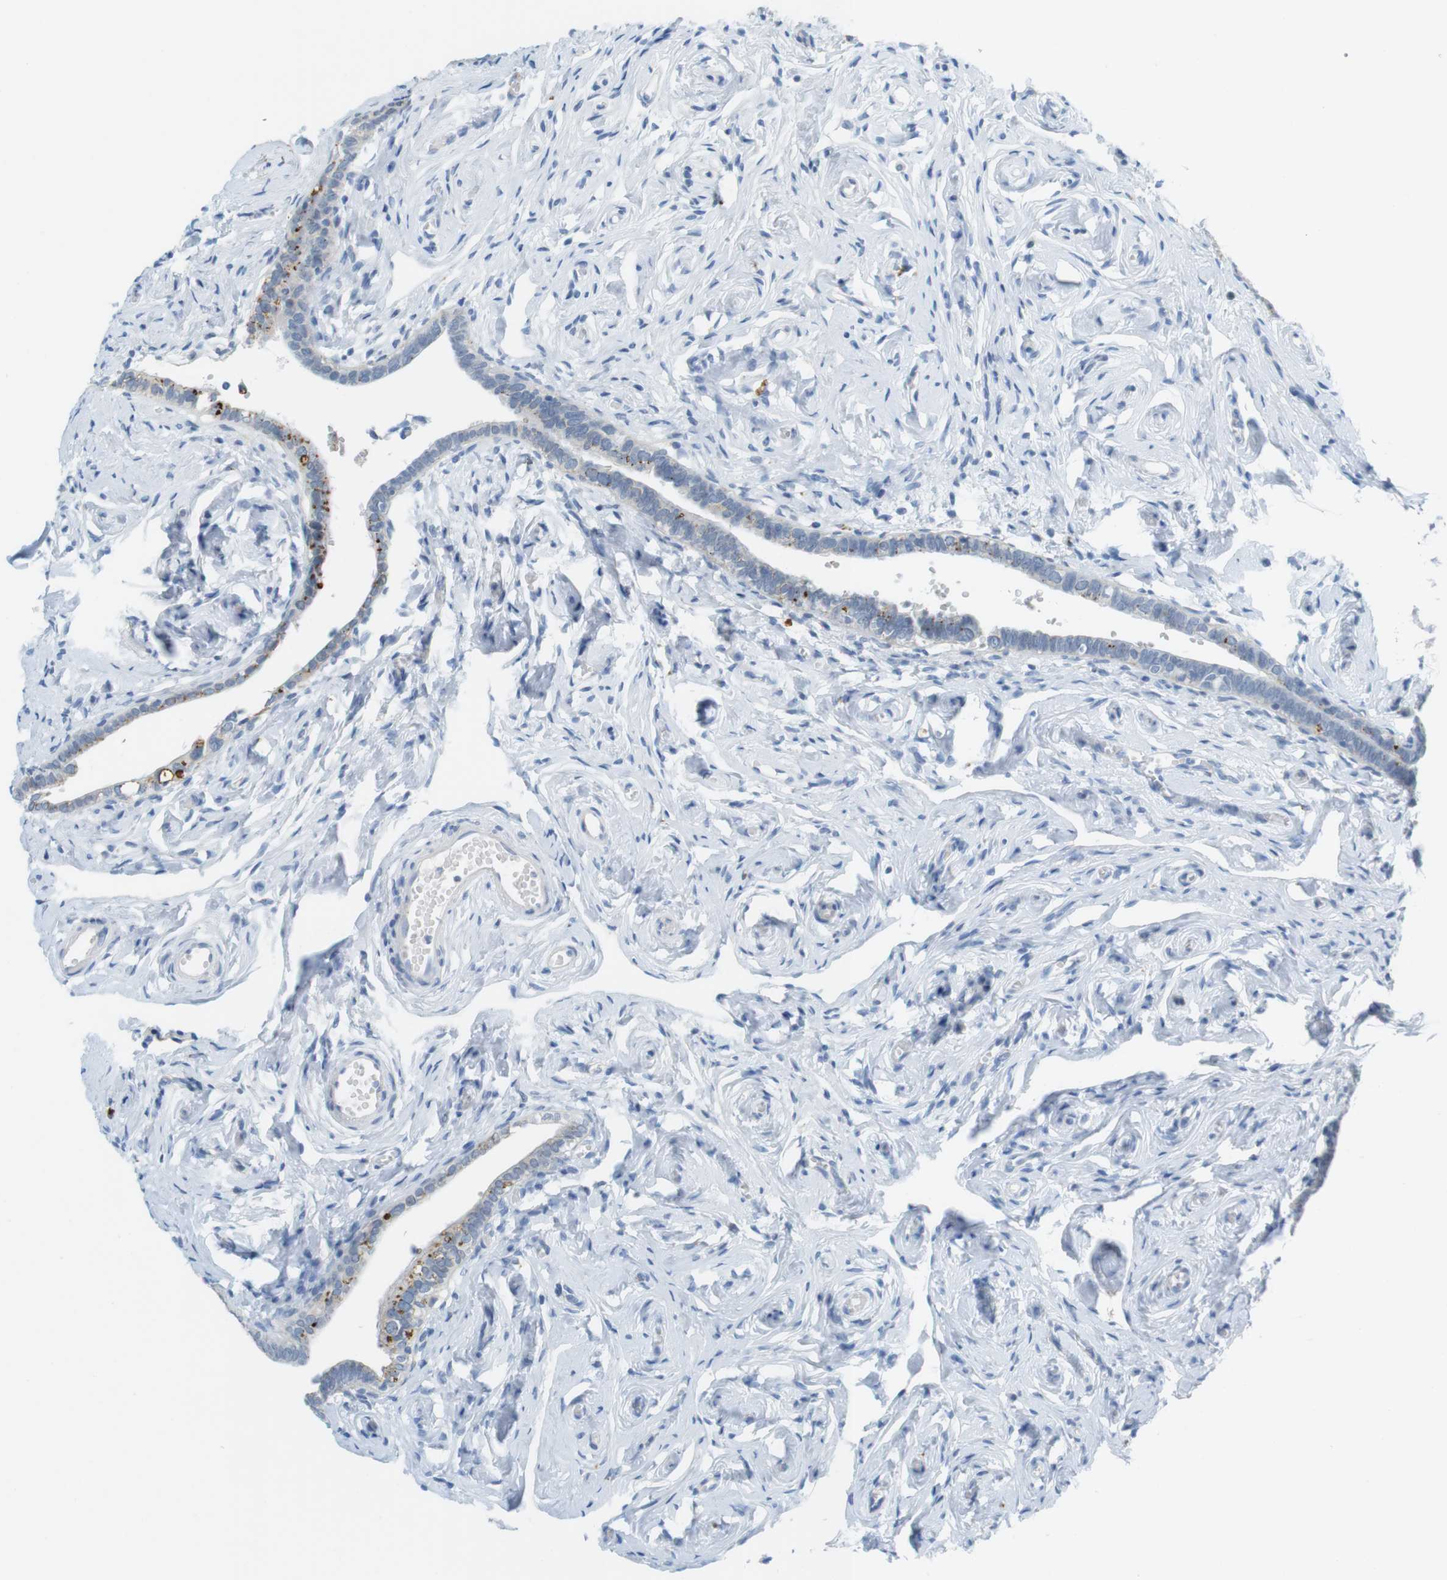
{"staining": {"intensity": "negative", "quantity": "none", "location": "none"}, "tissue": "fallopian tube", "cell_type": "Glandular cells", "image_type": "normal", "snomed": [{"axis": "morphology", "description": "Normal tissue, NOS"}, {"axis": "topography", "description": "Fallopian tube"}], "caption": "High magnification brightfield microscopy of benign fallopian tube stained with DAB (brown) and counterstained with hematoxylin (blue): glandular cells show no significant positivity.", "gene": "YIPF1", "patient": {"sex": "female", "age": 71}}